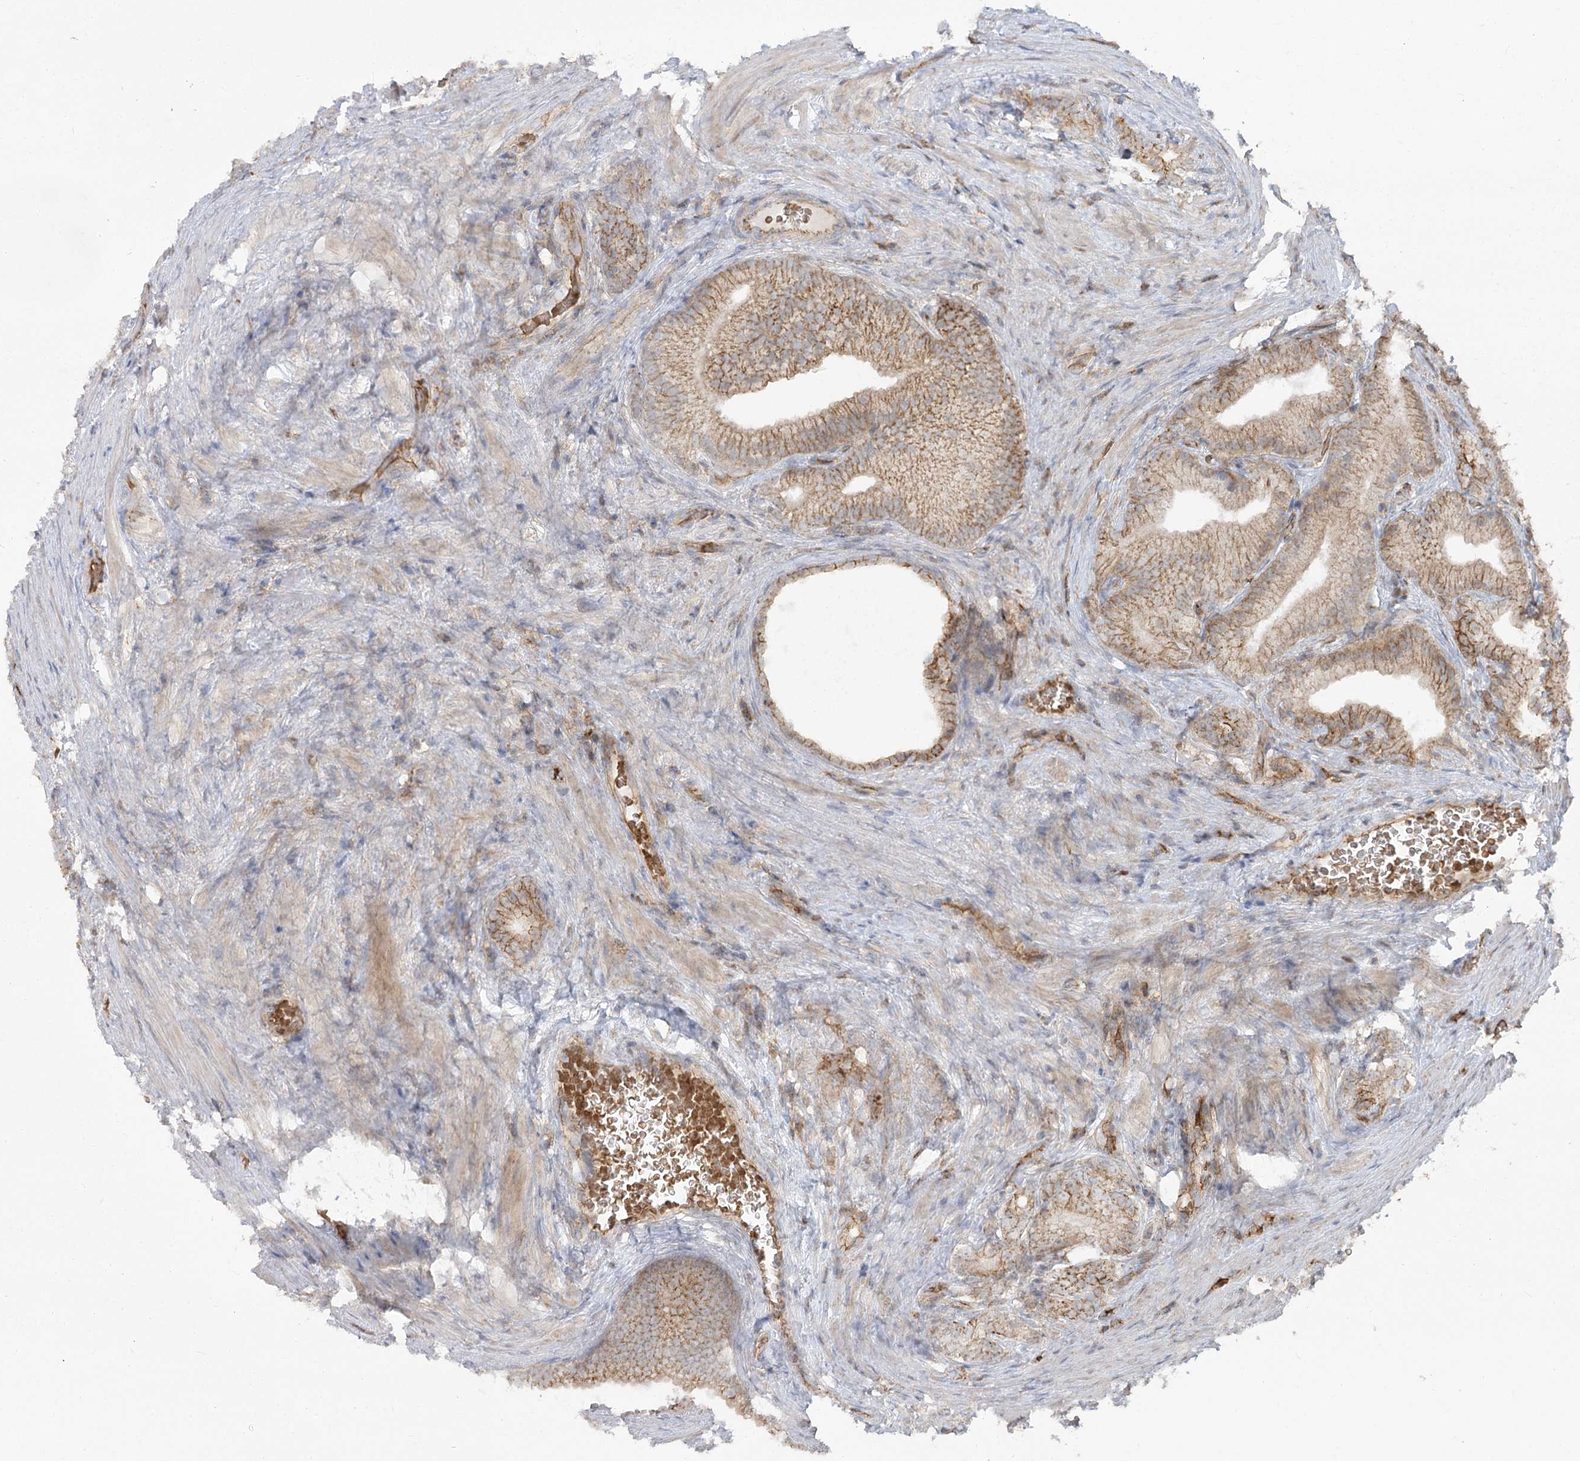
{"staining": {"intensity": "moderate", "quantity": ">75%", "location": "cytoplasmic/membranous"}, "tissue": "prostate cancer", "cell_type": "Tumor cells", "image_type": "cancer", "snomed": [{"axis": "morphology", "description": "Adenocarcinoma, Low grade"}, {"axis": "topography", "description": "Prostate"}], "caption": "Protein positivity by IHC demonstrates moderate cytoplasmic/membranous positivity in approximately >75% of tumor cells in prostate low-grade adenocarcinoma.", "gene": "PCBD2", "patient": {"sex": "male", "age": 71}}